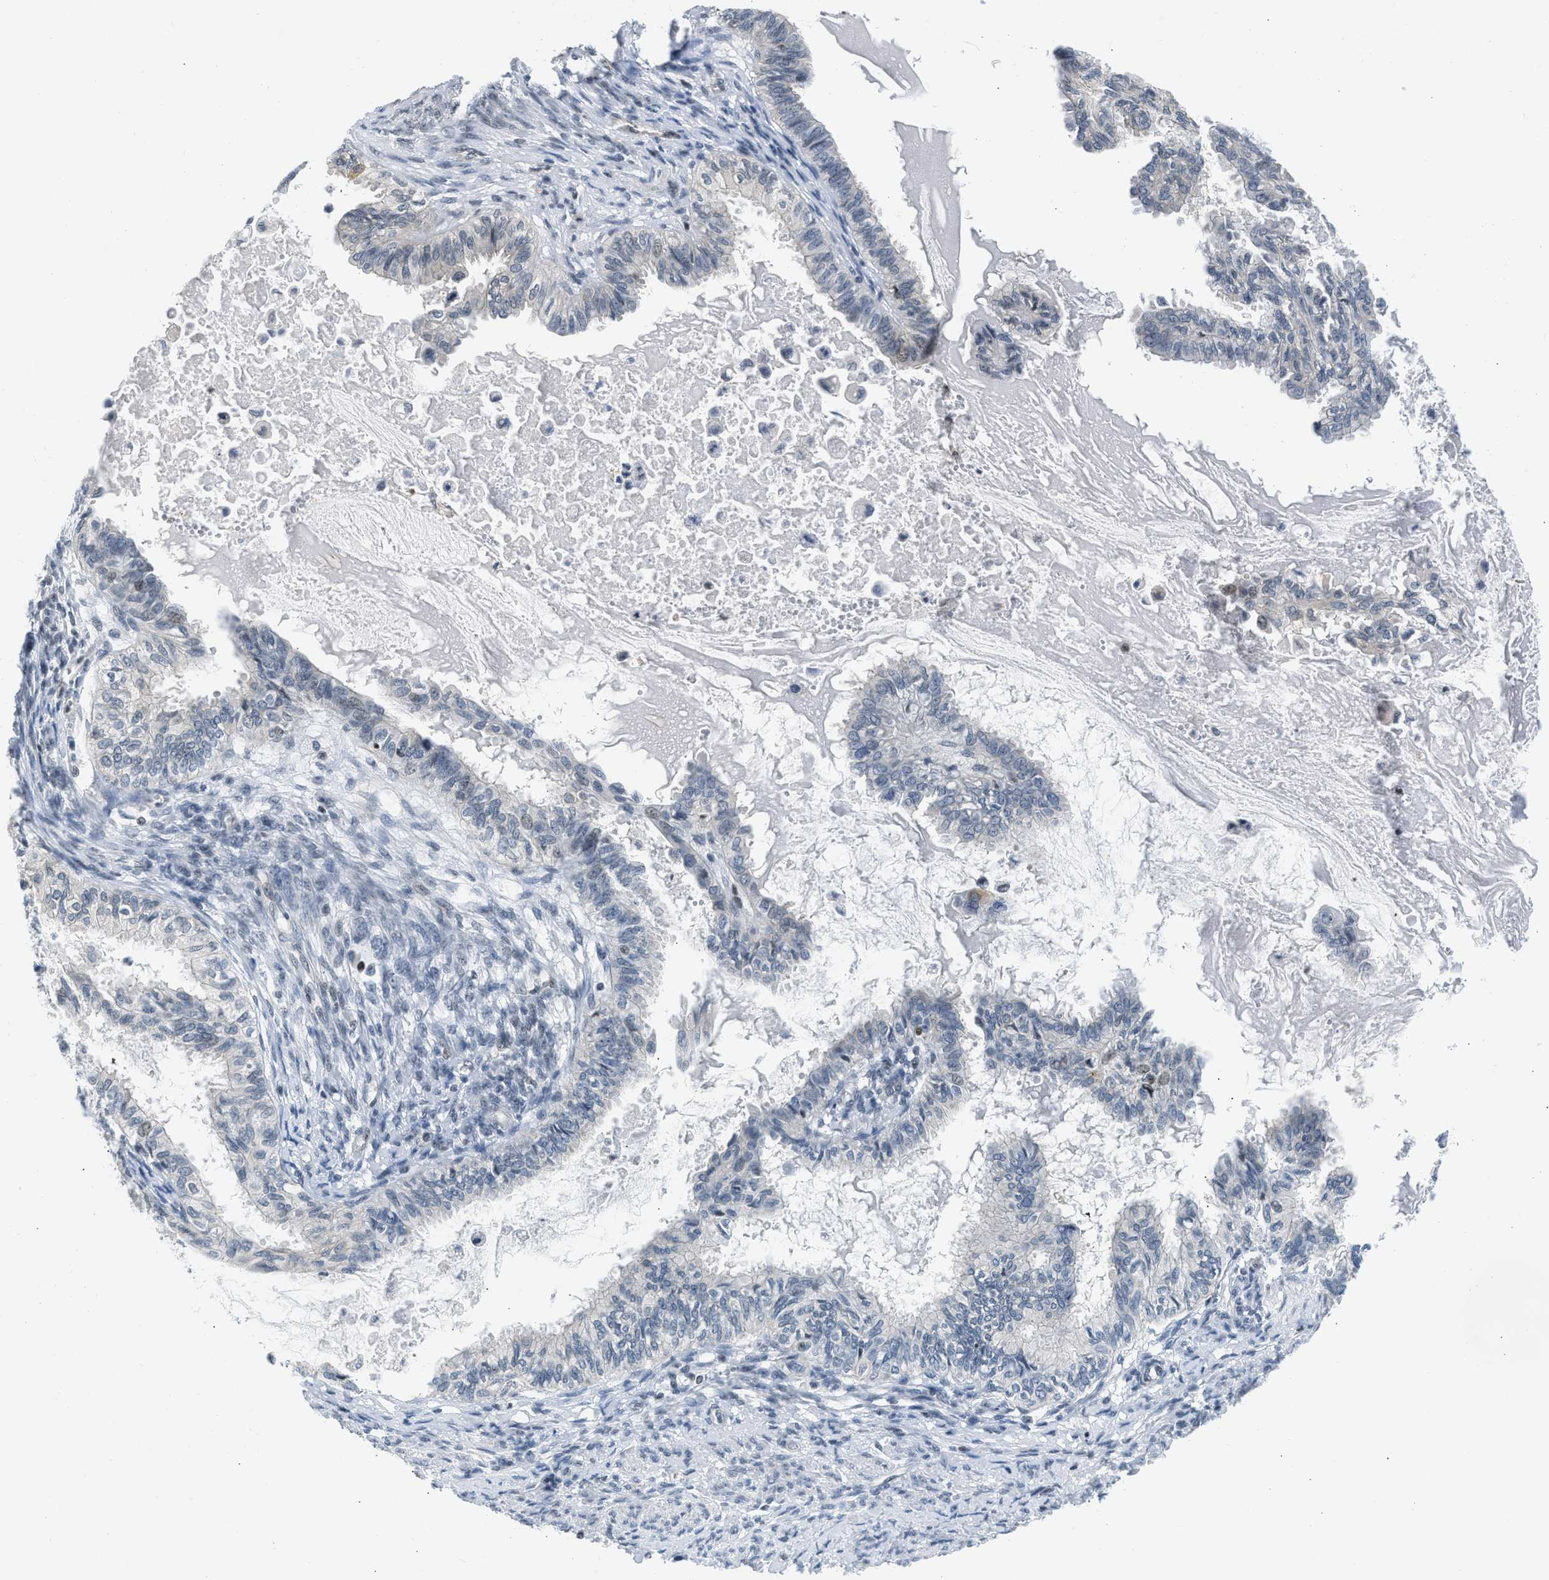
{"staining": {"intensity": "negative", "quantity": "none", "location": "none"}, "tissue": "cervical cancer", "cell_type": "Tumor cells", "image_type": "cancer", "snomed": [{"axis": "morphology", "description": "Normal tissue, NOS"}, {"axis": "morphology", "description": "Adenocarcinoma, NOS"}, {"axis": "topography", "description": "Cervix"}, {"axis": "topography", "description": "Endometrium"}], "caption": "Protein analysis of cervical cancer reveals no significant expression in tumor cells.", "gene": "OLIG3", "patient": {"sex": "female", "age": 86}}